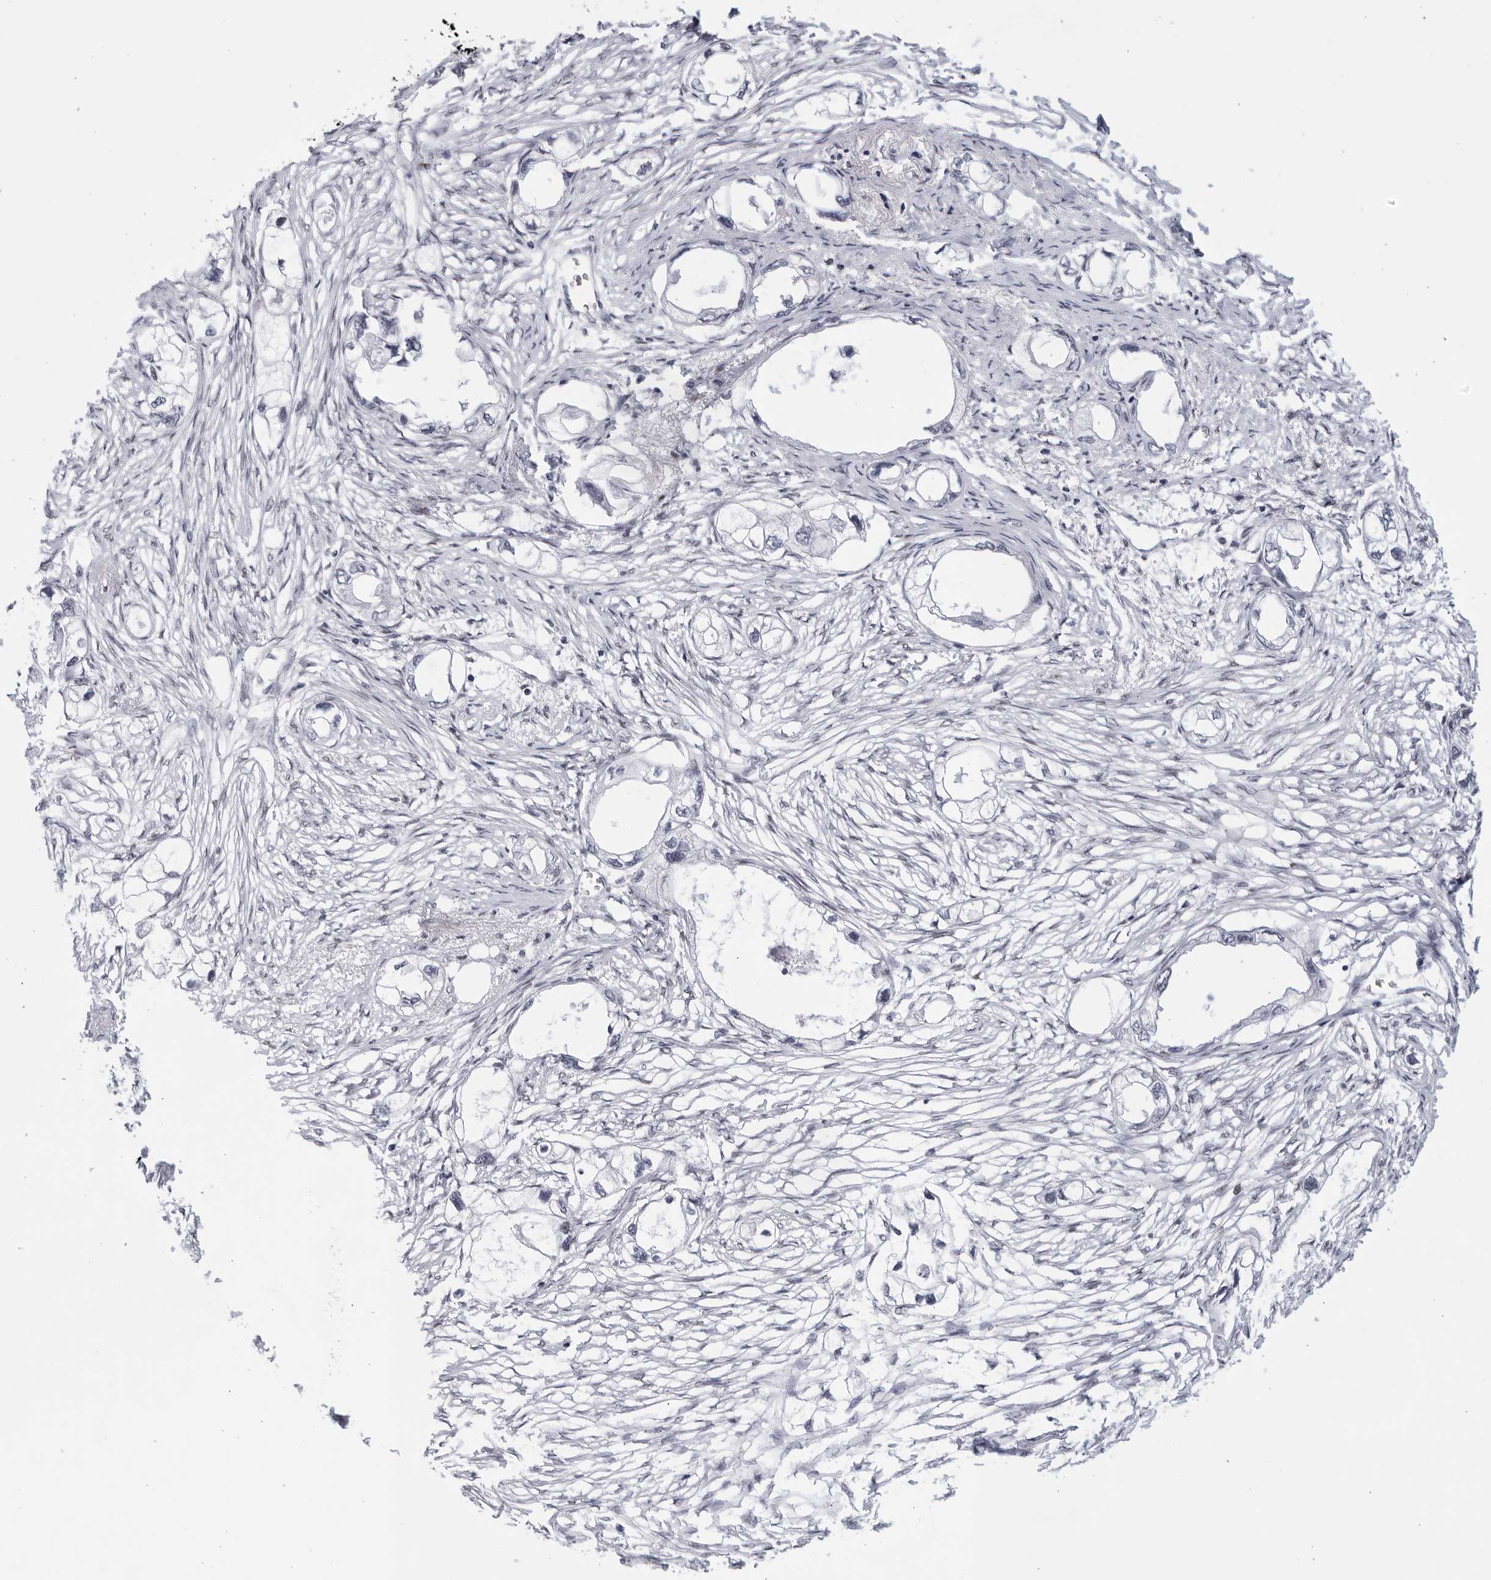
{"staining": {"intensity": "negative", "quantity": "none", "location": "none"}, "tissue": "endometrial cancer", "cell_type": "Tumor cells", "image_type": "cancer", "snomed": [{"axis": "morphology", "description": "Adenocarcinoma, NOS"}, {"axis": "morphology", "description": "Adenocarcinoma, metastatic, NOS"}, {"axis": "topography", "description": "Adipose tissue"}, {"axis": "topography", "description": "Endometrium"}], "caption": "A high-resolution image shows immunohistochemistry (IHC) staining of endometrial cancer (adenocarcinoma), which shows no significant positivity in tumor cells.", "gene": "HP1BP3", "patient": {"sex": "female", "age": 67}}